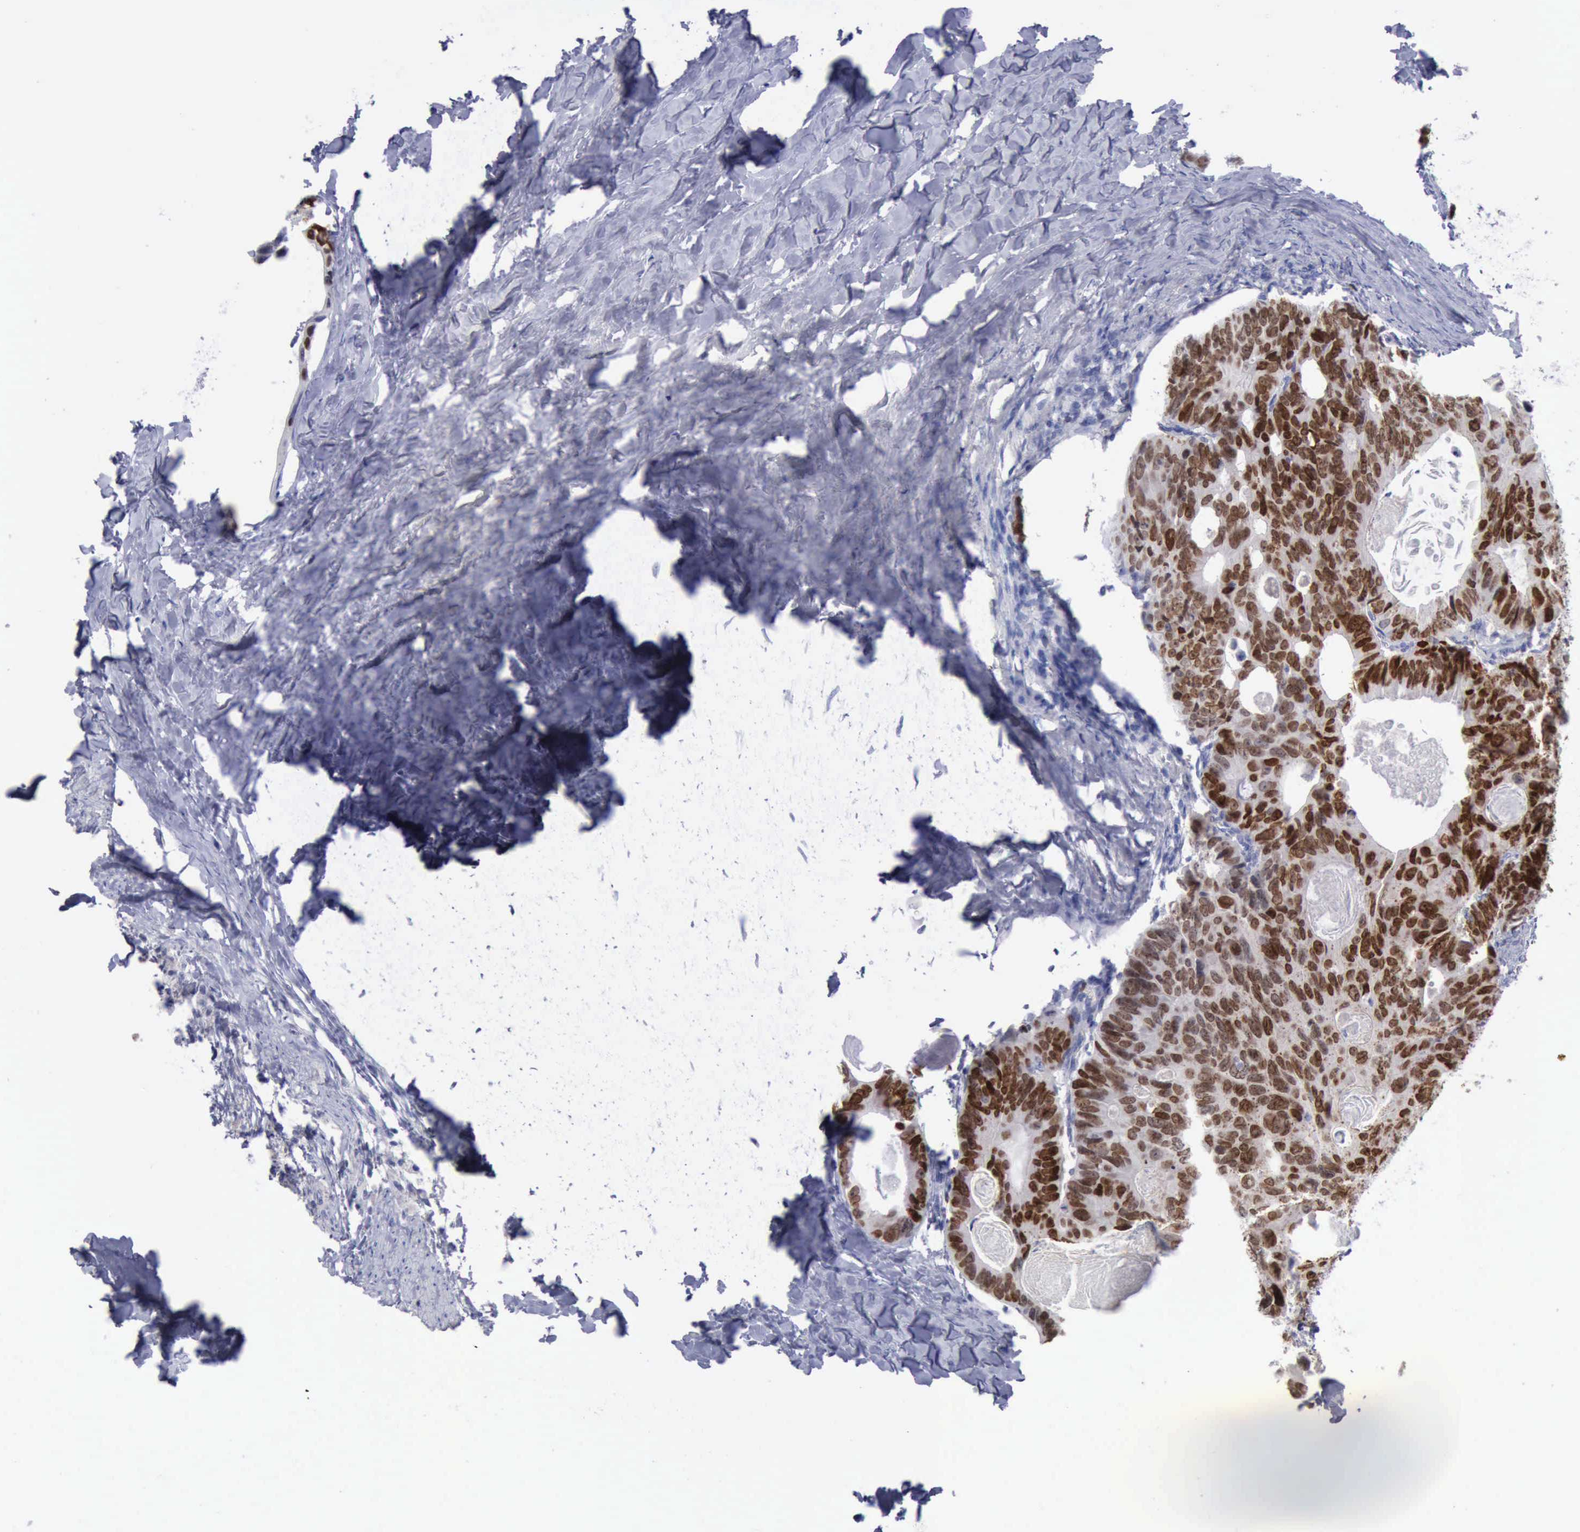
{"staining": {"intensity": "strong", "quantity": ">75%", "location": "nuclear"}, "tissue": "colorectal cancer", "cell_type": "Tumor cells", "image_type": "cancer", "snomed": [{"axis": "morphology", "description": "Adenocarcinoma, NOS"}, {"axis": "topography", "description": "Colon"}], "caption": "Brown immunohistochemical staining in colorectal adenocarcinoma exhibits strong nuclear staining in about >75% of tumor cells.", "gene": "SATB2", "patient": {"sex": "female", "age": 55}}